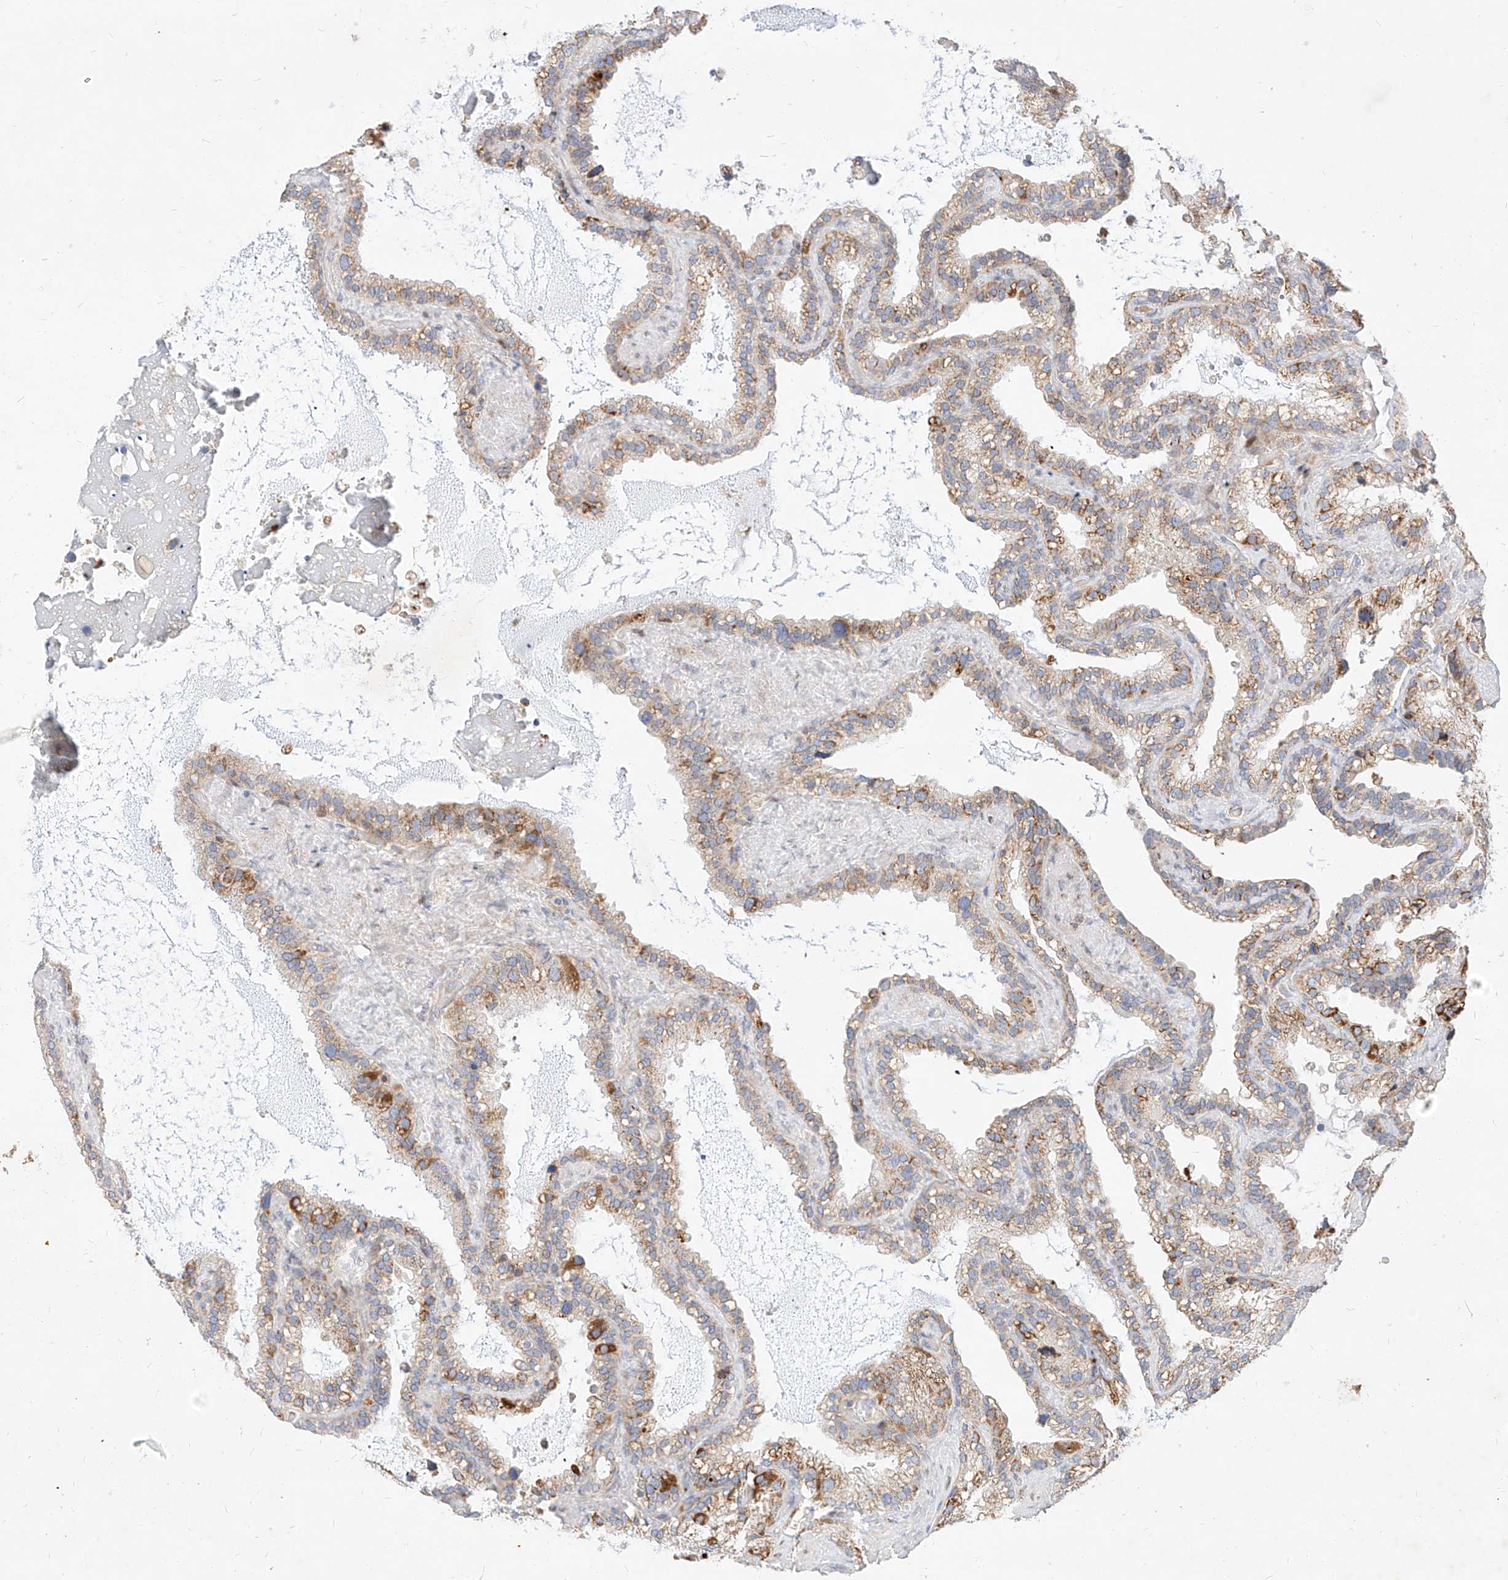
{"staining": {"intensity": "moderate", "quantity": "25%-75%", "location": "cytoplasmic/membranous"}, "tissue": "seminal vesicle", "cell_type": "Glandular cells", "image_type": "normal", "snomed": [{"axis": "morphology", "description": "Normal tissue, NOS"}, {"axis": "topography", "description": "Prostate"}, {"axis": "topography", "description": "Seminal veicle"}], "caption": "Protein staining demonstrates moderate cytoplasmic/membranous staining in about 25%-75% of glandular cells in normal seminal vesicle.", "gene": "OSGEPL1", "patient": {"sex": "male", "age": 68}}